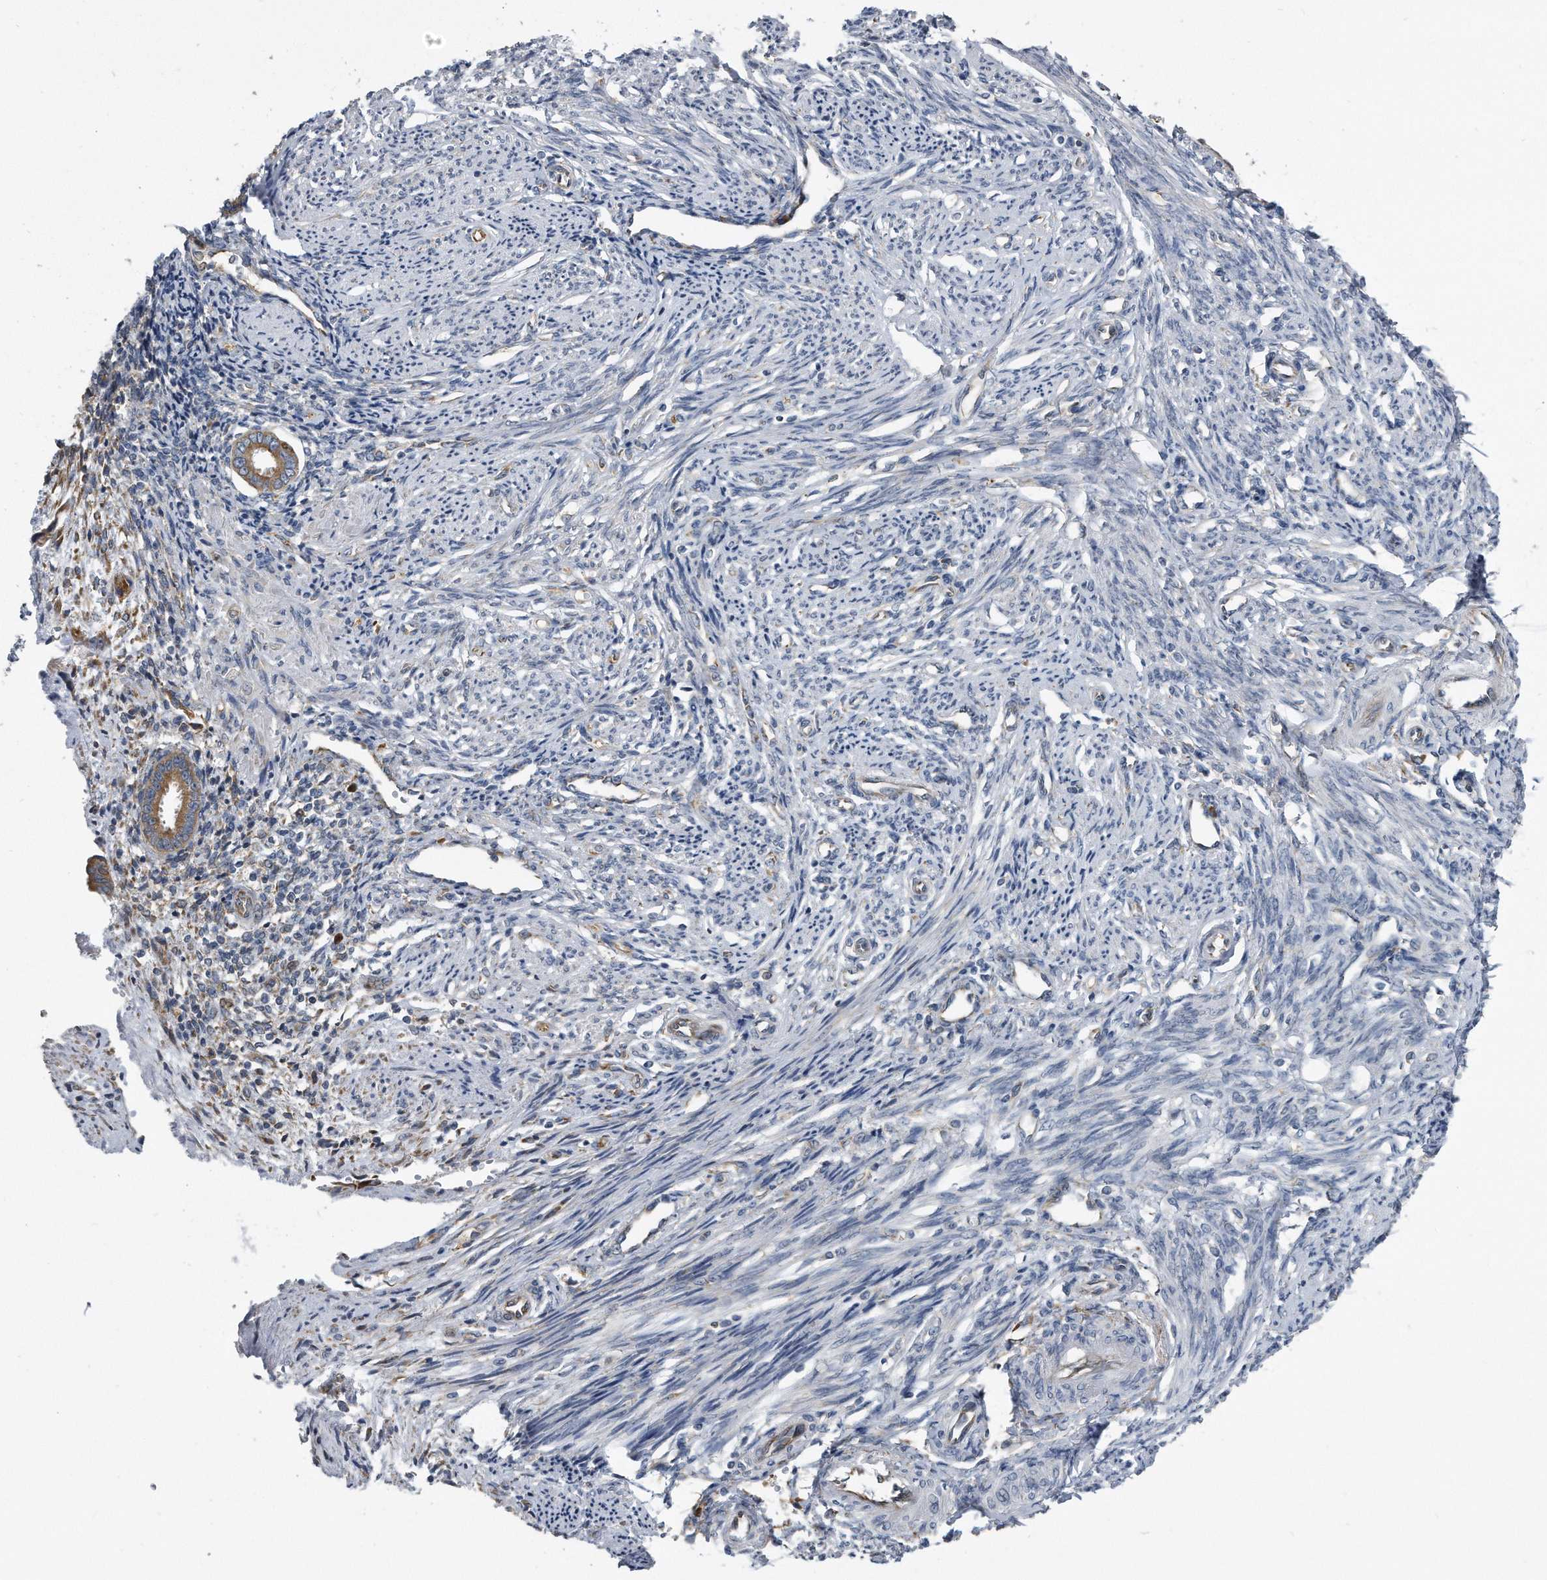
{"staining": {"intensity": "moderate", "quantity": "<25%", "location": "cytoplasmic/membranous"}, "tissue": "endometrium", "cell_type": "Cells in endometrial stroma", "image_type": "normal", "snomed": [{"axis": "morphology", "description": "Normal tissue, NOS"}, {"axis": "topography", "description": "Endometrium"}], "caption": "IHC image of normal endometrium: human endometrium stained using IHC reveals low levels of moderate protein expression localized specifically in the cytoplasmic/membranous of cells in endometrial stroma, appearing as a cytoplasmic/membranous brown color.", "gene": "CCDC47", "patient": {"sex": "female", "age": 56}}